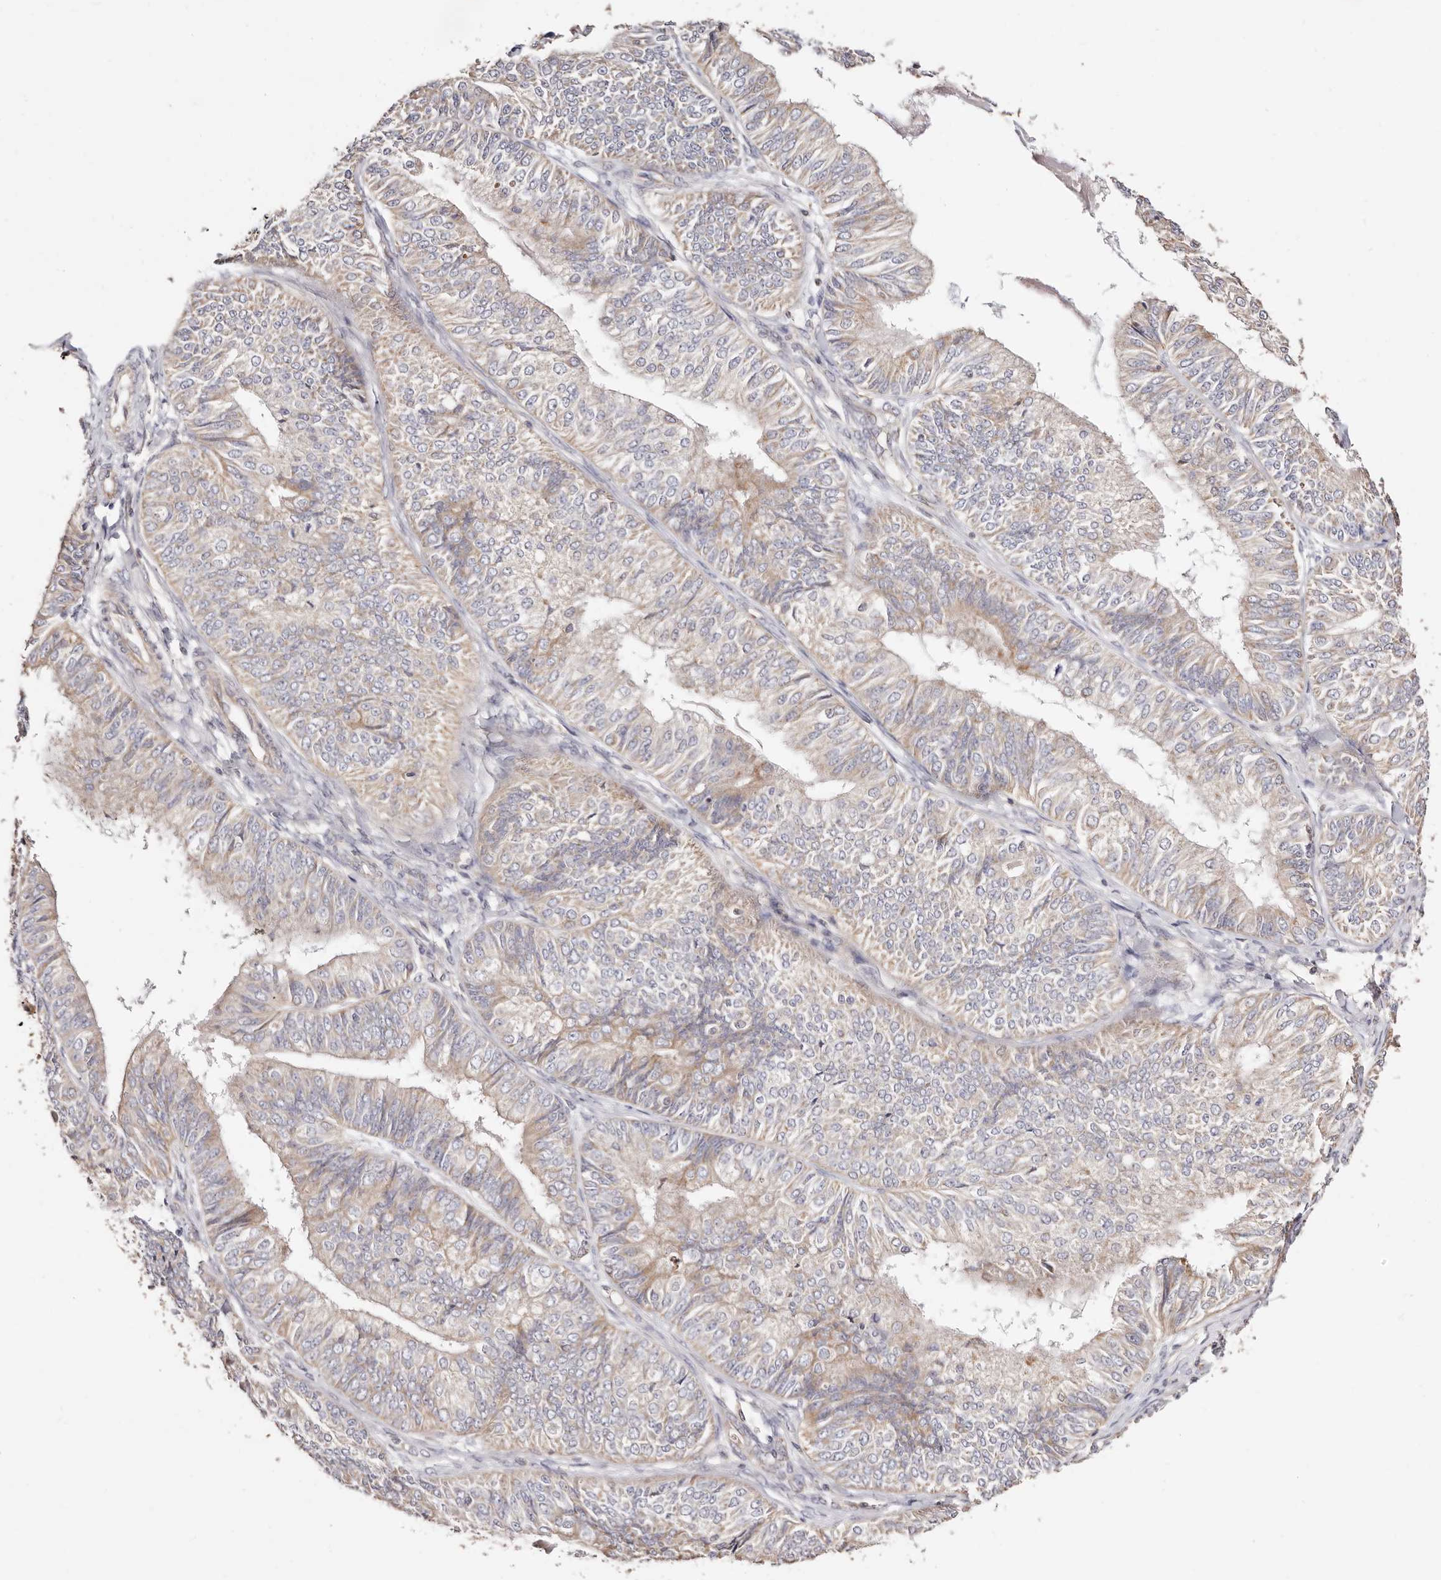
{"staining": {"intensity": "weak", "quantity": ">75%", "location": "cytoplasmic/membranous"}, "tissue": "endometrial cancer", "cell_type": "Tumor cells", "image_type": "cancer", "snomed": [{"axis": "morphology", "description": "Adenocarcinoma, NOS"}, {"axis": "topography", "description": "Endometrium"}], "caption": "About >75% of tumor cells in adenocarcinoma (endometrial) reveal weak cytoplasmic/membranous protein positivity as visualized by brown immunohistochemical staining.", "gene": "MAPK1", "patient": {"sex": "female", "age": 58}}